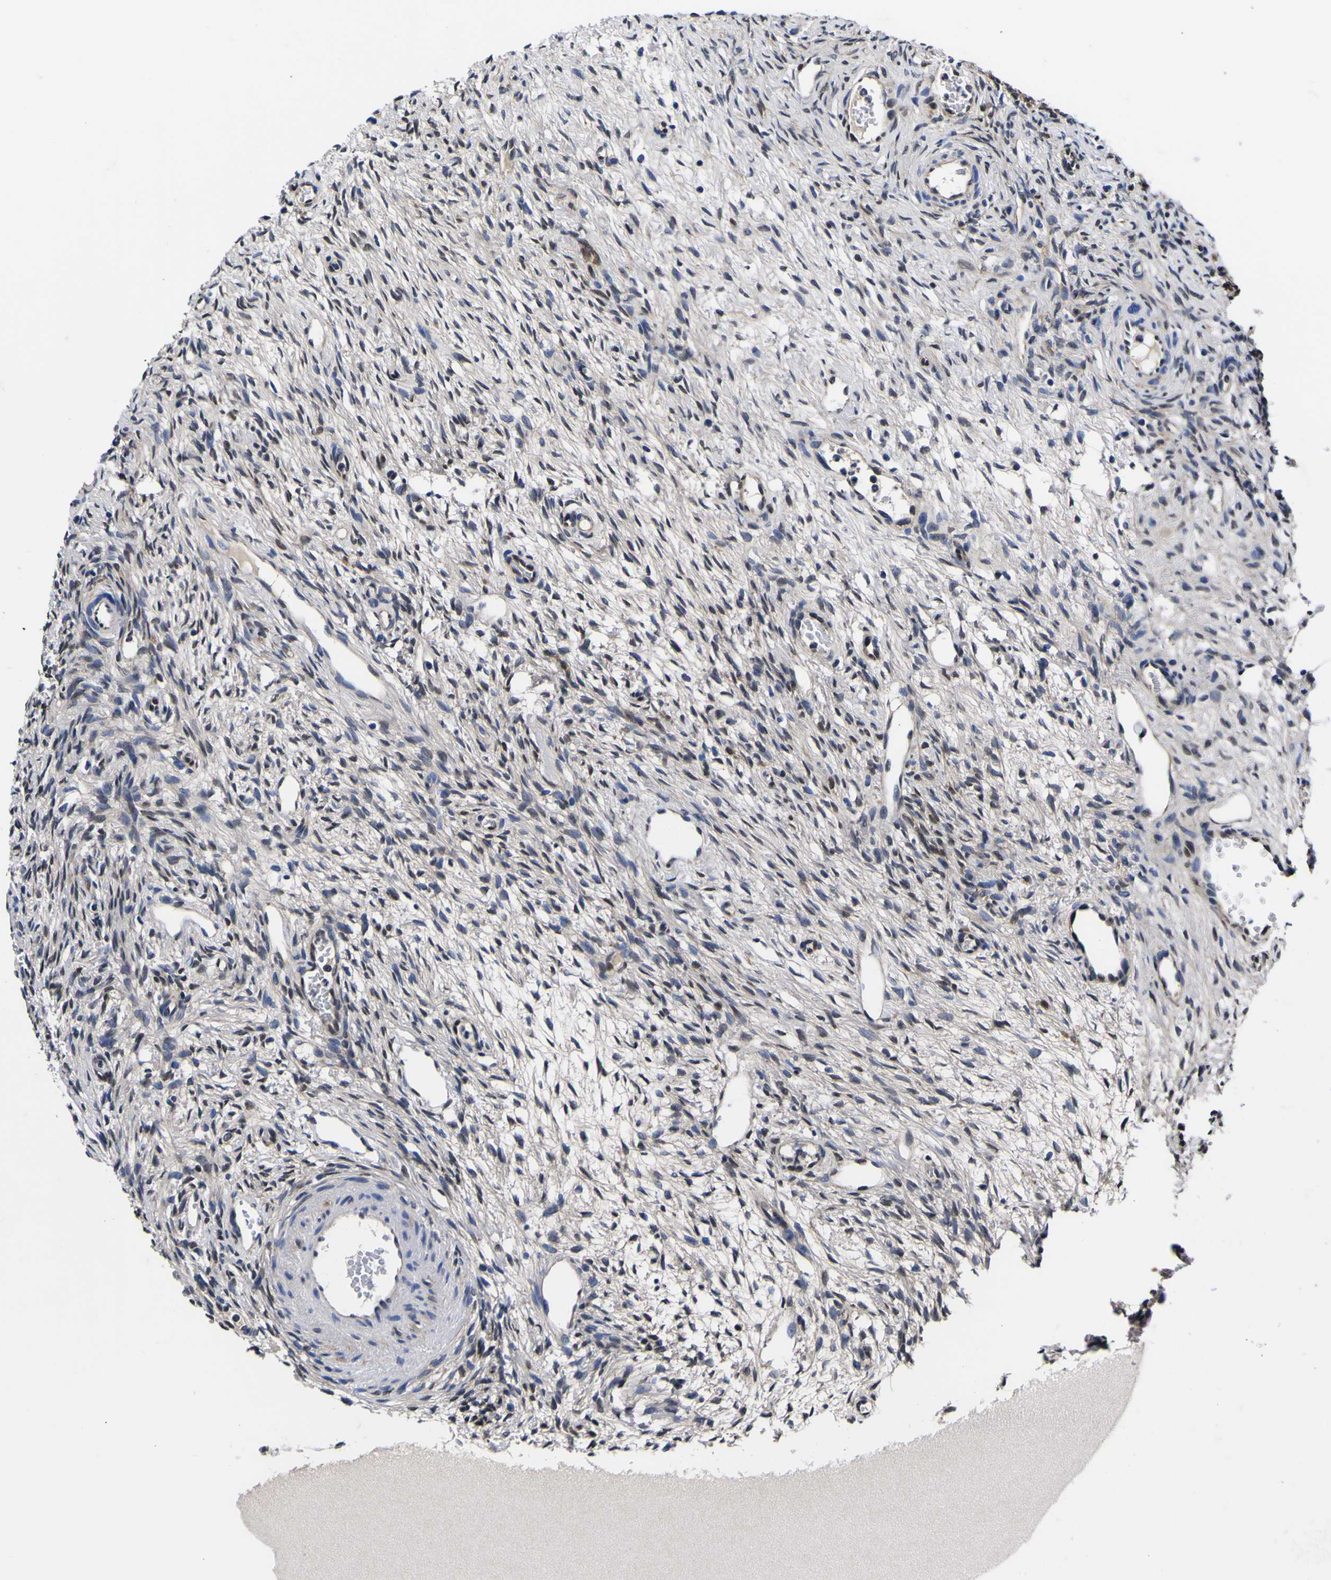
{"staining": {"intensity": "weak", "quantity": "25%-75%", "location": "cytoplasmic/membranous"}, "tissue": "ovary", "cell_type": "Ovarian stroma cells", "image_type": "normal", "snomed": [{"axis": "morphology", "description": "Normal tissue, NOS"}, {"axis": "topography", "description": "Ovary"}], "caption": "Ovarian stroma cells exhibit low levels of weak cytoplasmic/membranous positivity in approximately 25%-75% of cells in unremarkable human ovary.", "gene": "FAM110B", "patient": {"sex": "female", "age": 33}}